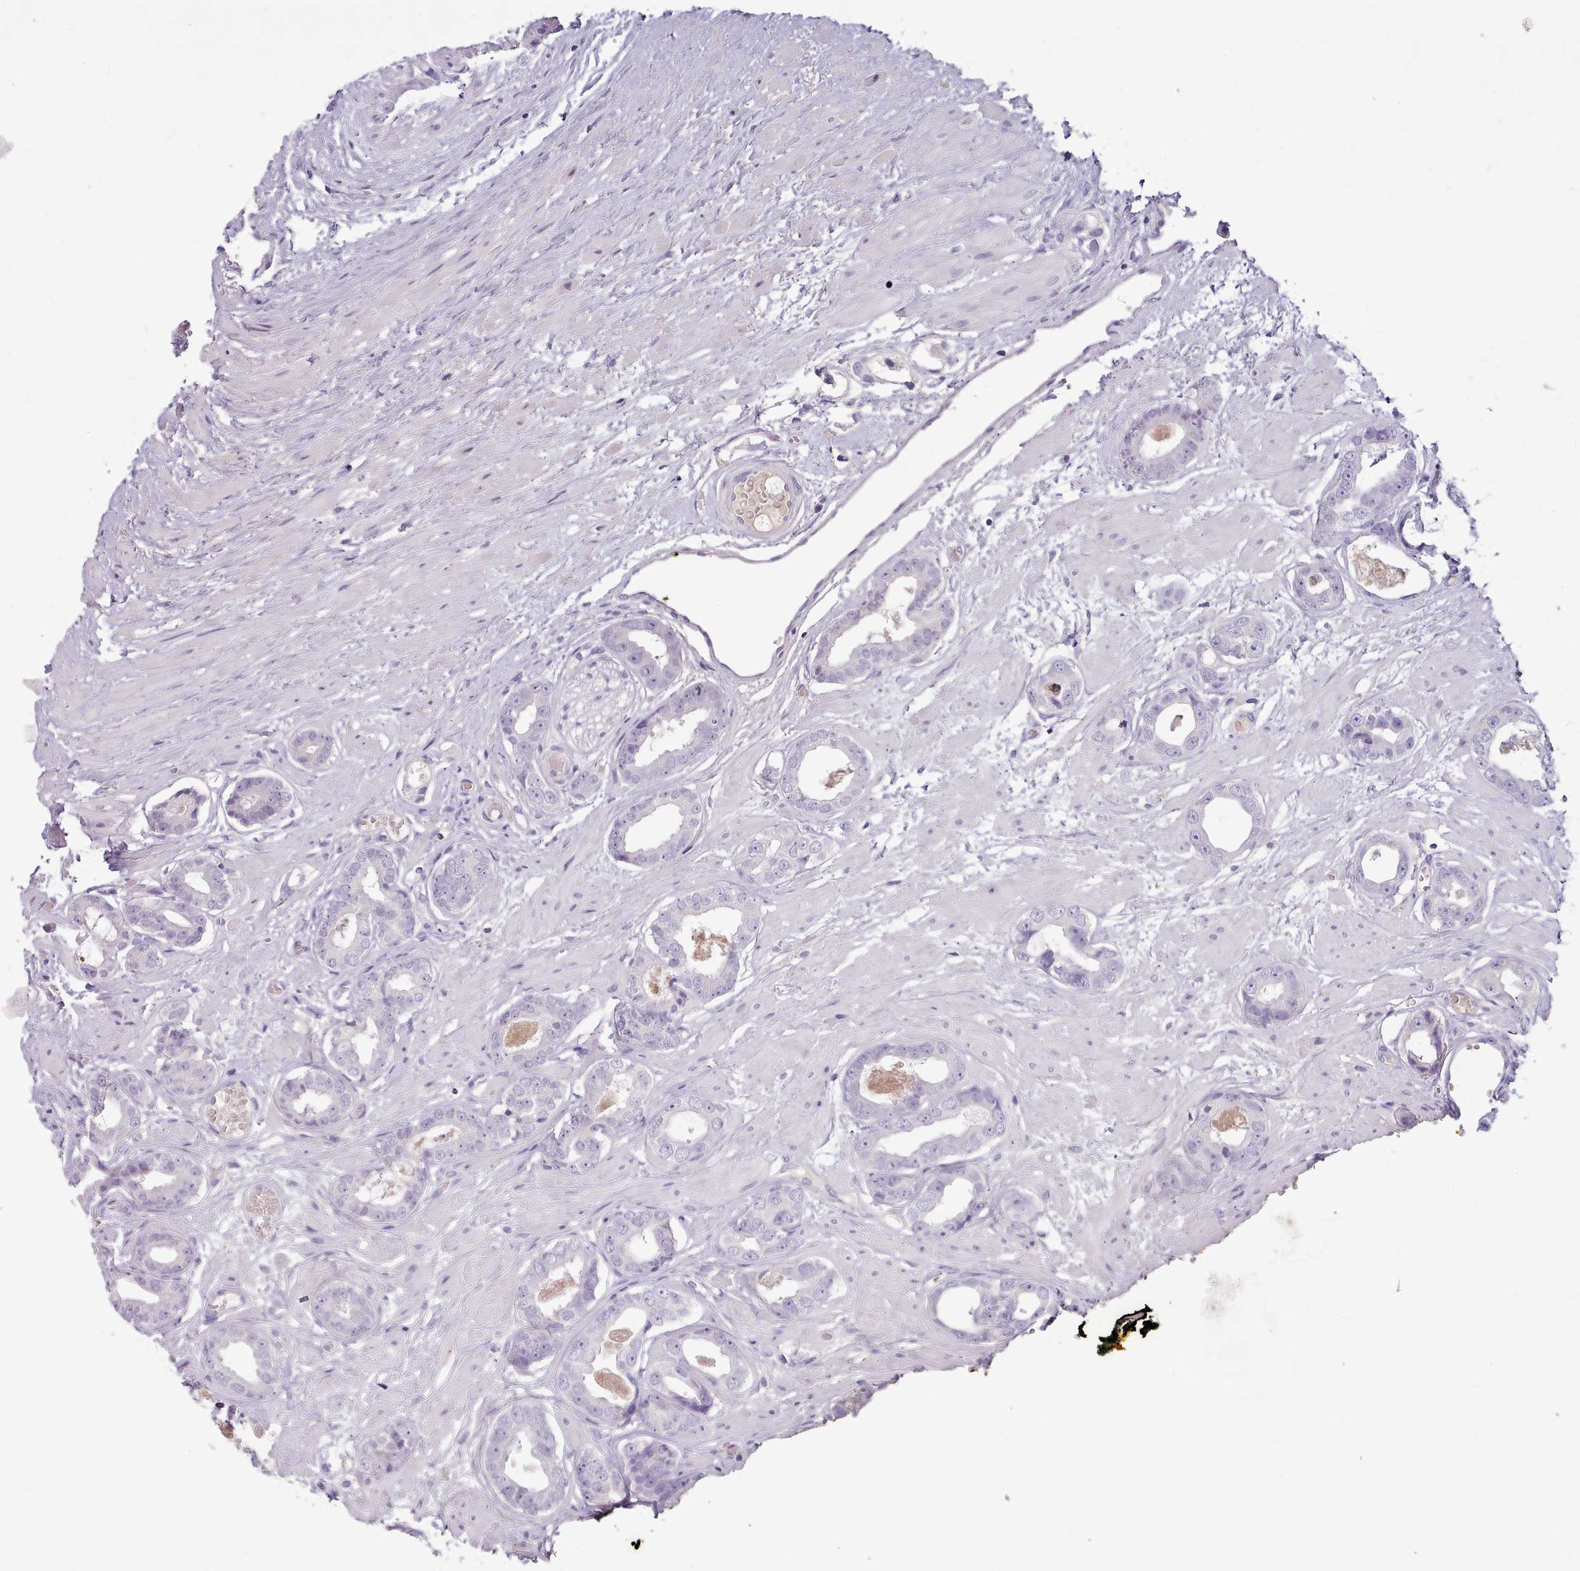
{"staining": {"intensity": "negative", "quantity": "none", "location": "none"}, "tissue": "prostate cancer", "cell_type": "Tumor cells", "image_type": "cancer", "snomed": [{"axis": "morphology", "description": "Adenocarcinoma, Low grade"}, {"axis": "topography", "description": "Prostate"}], "caption": "Human prostate cancer stained for a protein using IHC shows no staining in tumor cells.", "gene": "TOX2", "patient": {"sex": "male", "age": 64}}